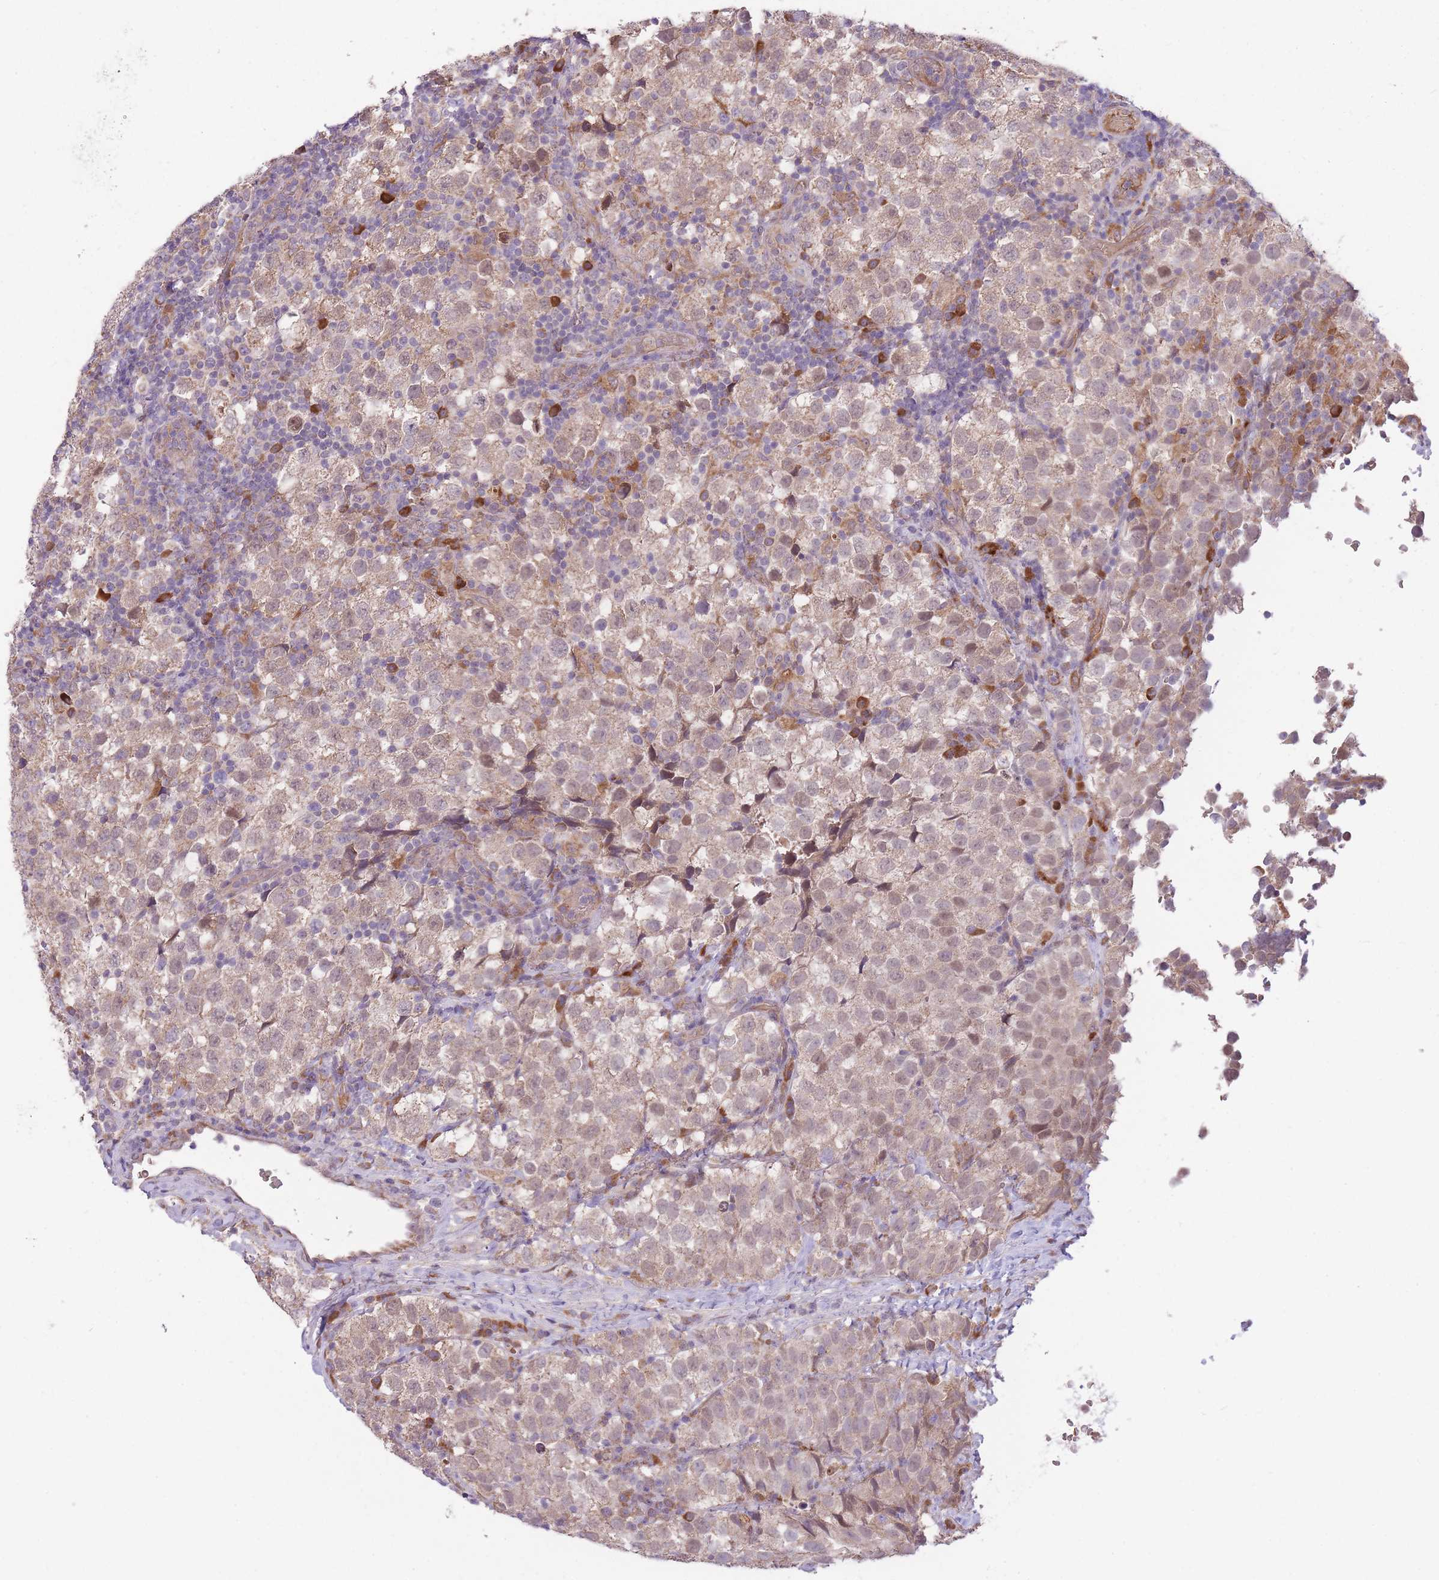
{"staining": {"intensity": "weak", "quantity": ">75%", "location": "cytoplasmic/membranous"}, "tissue": "testis cancer", "cell_type": "Tumor cells", "image_type": "cancer", "snomed": [{"axis": "morphology", "description": "Seminoma, NOS"}, {"axis": "topography", "description": "Testis"}], "caption": "The image shows staining of testis cancer, revealing weak cytoplasmic/membranous protein staining (brown color) within tumor cells.", "gene": "POLR3F", "patient": {"sex": "male", "age": 34}}